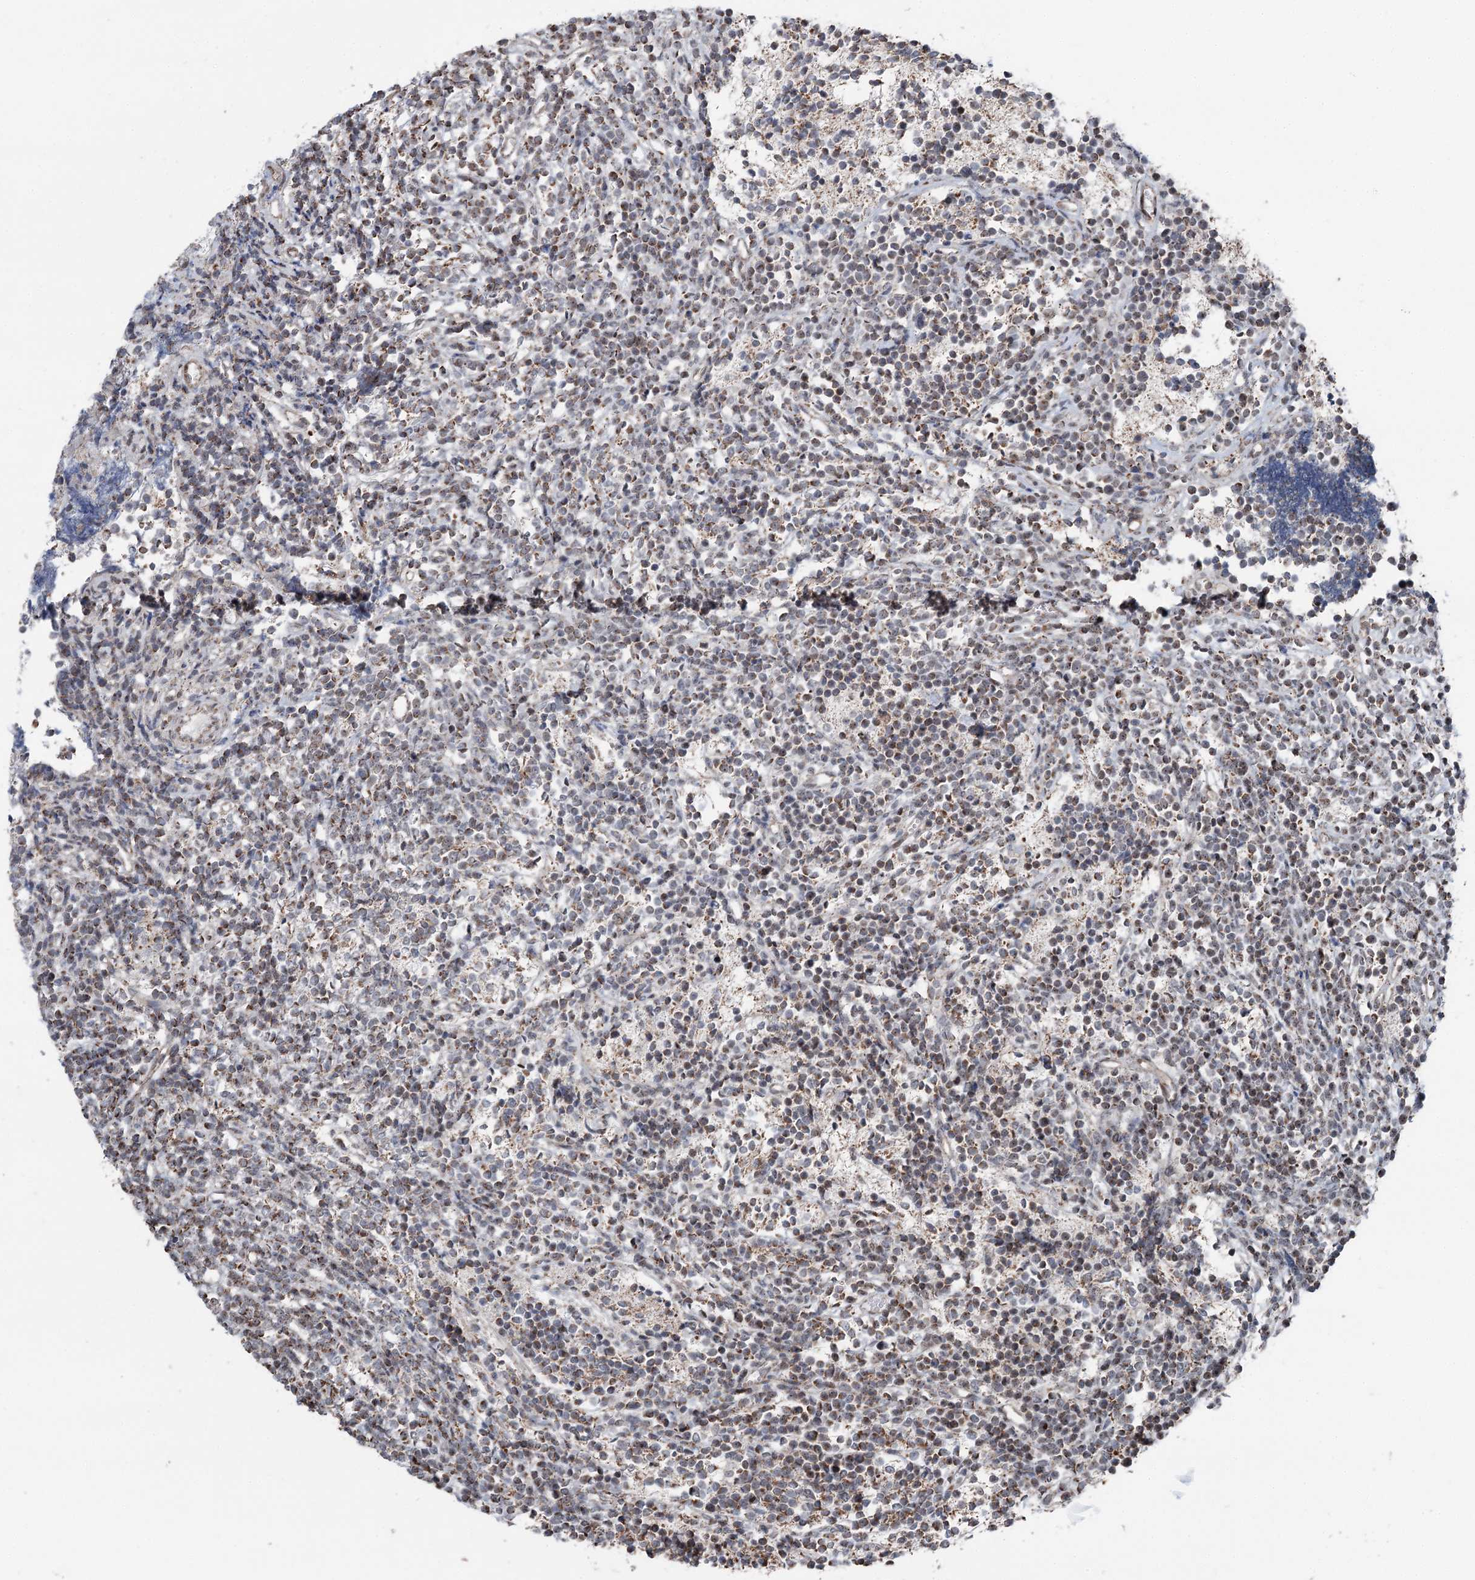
{"staining": {"intensity": "weak", "quantity": ">75%", "location": "cytoplasmic/membranous"}, "tissue": "glioma", "cell_type": "Tumor cells", "image_type": "cancer", "snomed": [{"axis": "morphology", "description": "Glioma, malignant, Low grade"}, {"axis": "topography", "description": "Brain"}], "caption": "Immunohistochemistry (IHC) (DAB) staining of malignant glioma (low-grade) exhibits weak cytoplasmic/membranous protein expression in about >75% of tumor cells.", "gene": "STEEP1", "patient": {"sex": "female", "age": 1}}